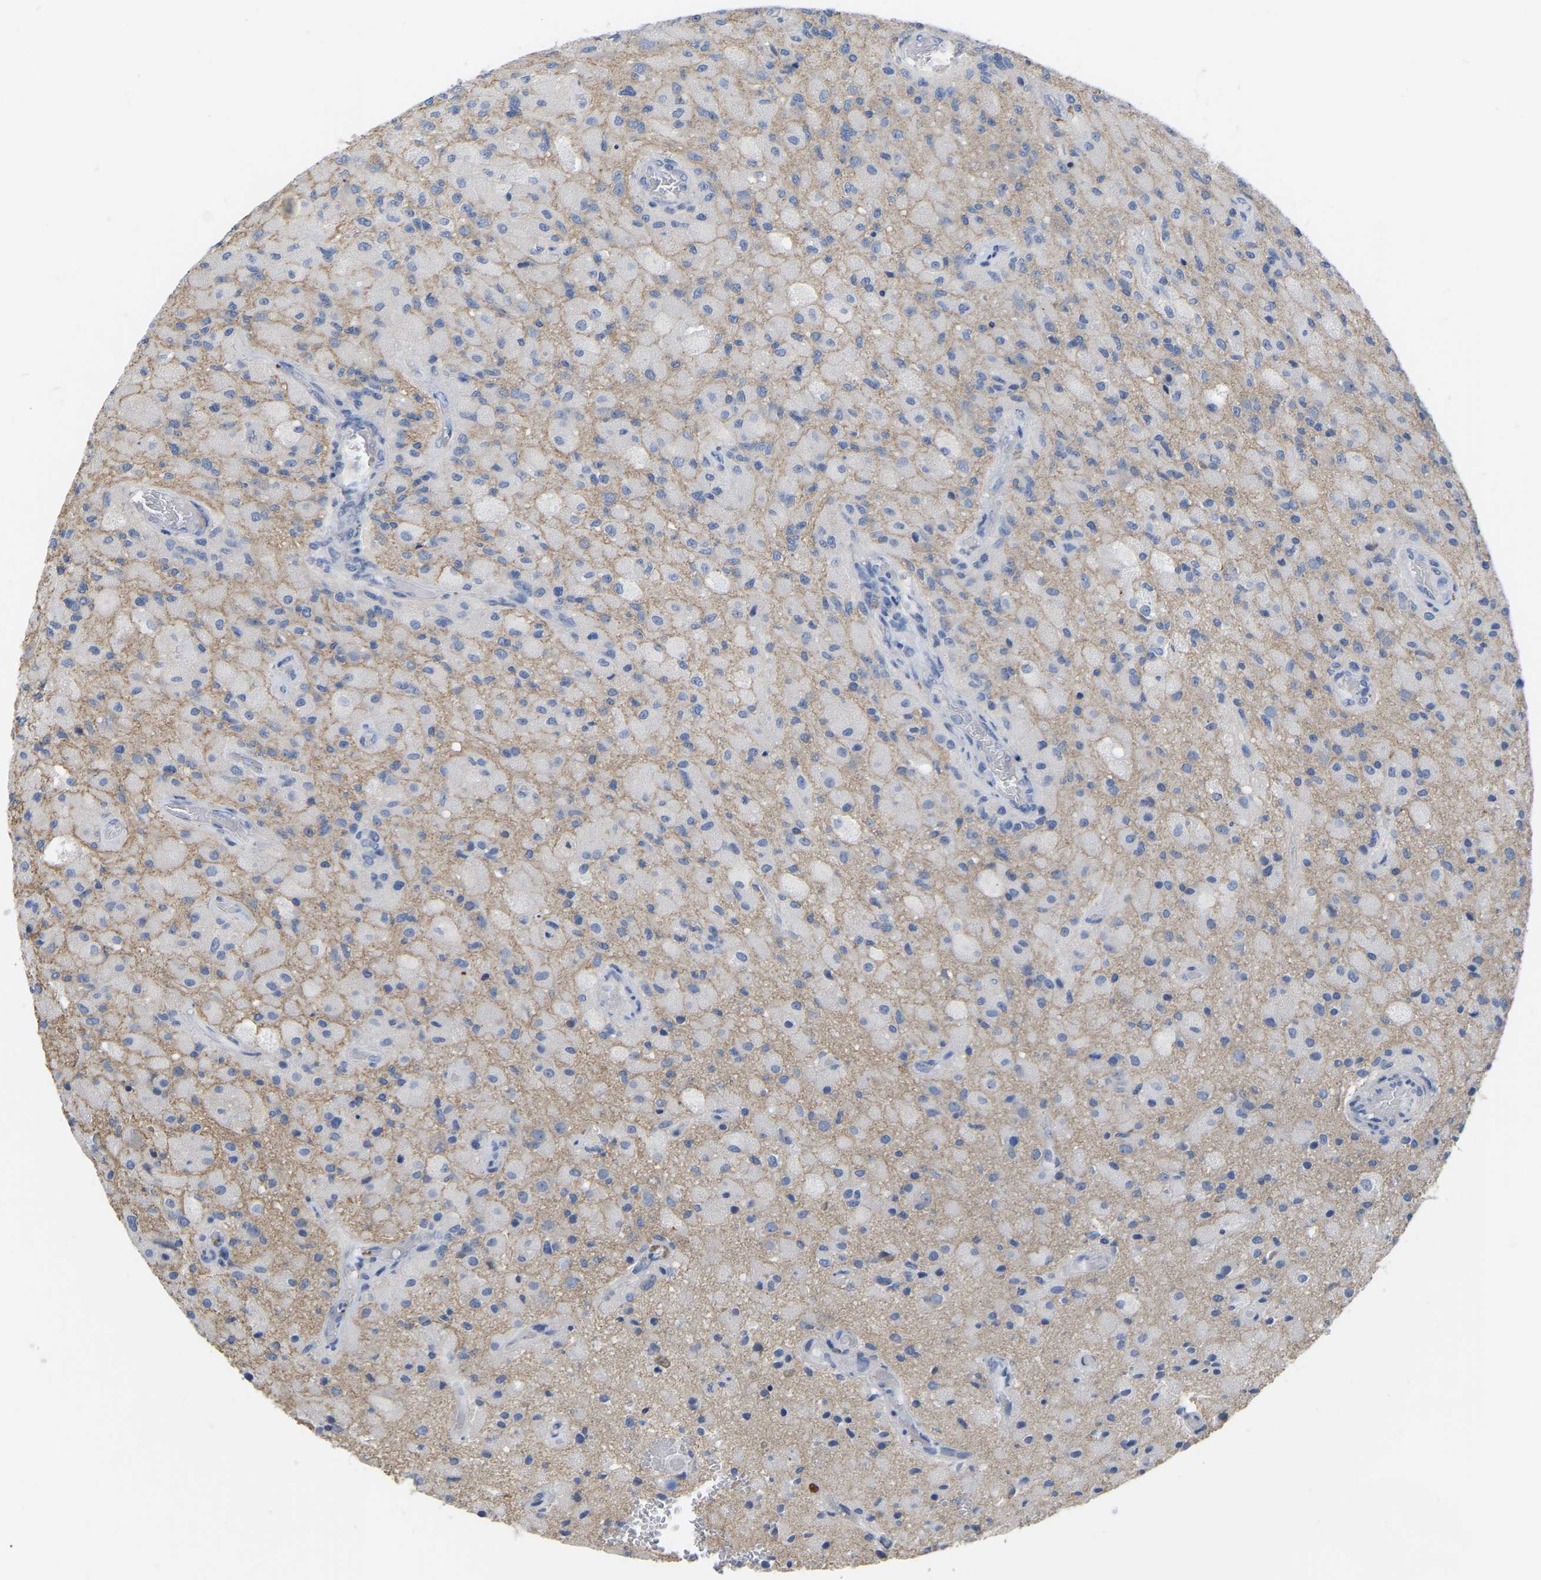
{"staining": {"intensity": "negative", "quantity": "none", "location": "none"}, "tissue": "glioma", "cell_type": "Tumor cells", "image_type": "cancer", "snomed": [{"axis": "morphology", "description": "Normal tissue, NOS"}, {"axis": "morphology", "description": "Glioma, malignant, High grade"}, {"axis": "topography", "description": "Cerebral cortex"}], "caption": "High power microscopy micrograph of an IHC micrograph of high-grade glioma (malignant), revealing no significant expression in tumor cells.", "gene": "ZNF449", "patient": {"sex": "male", "age": 77}}